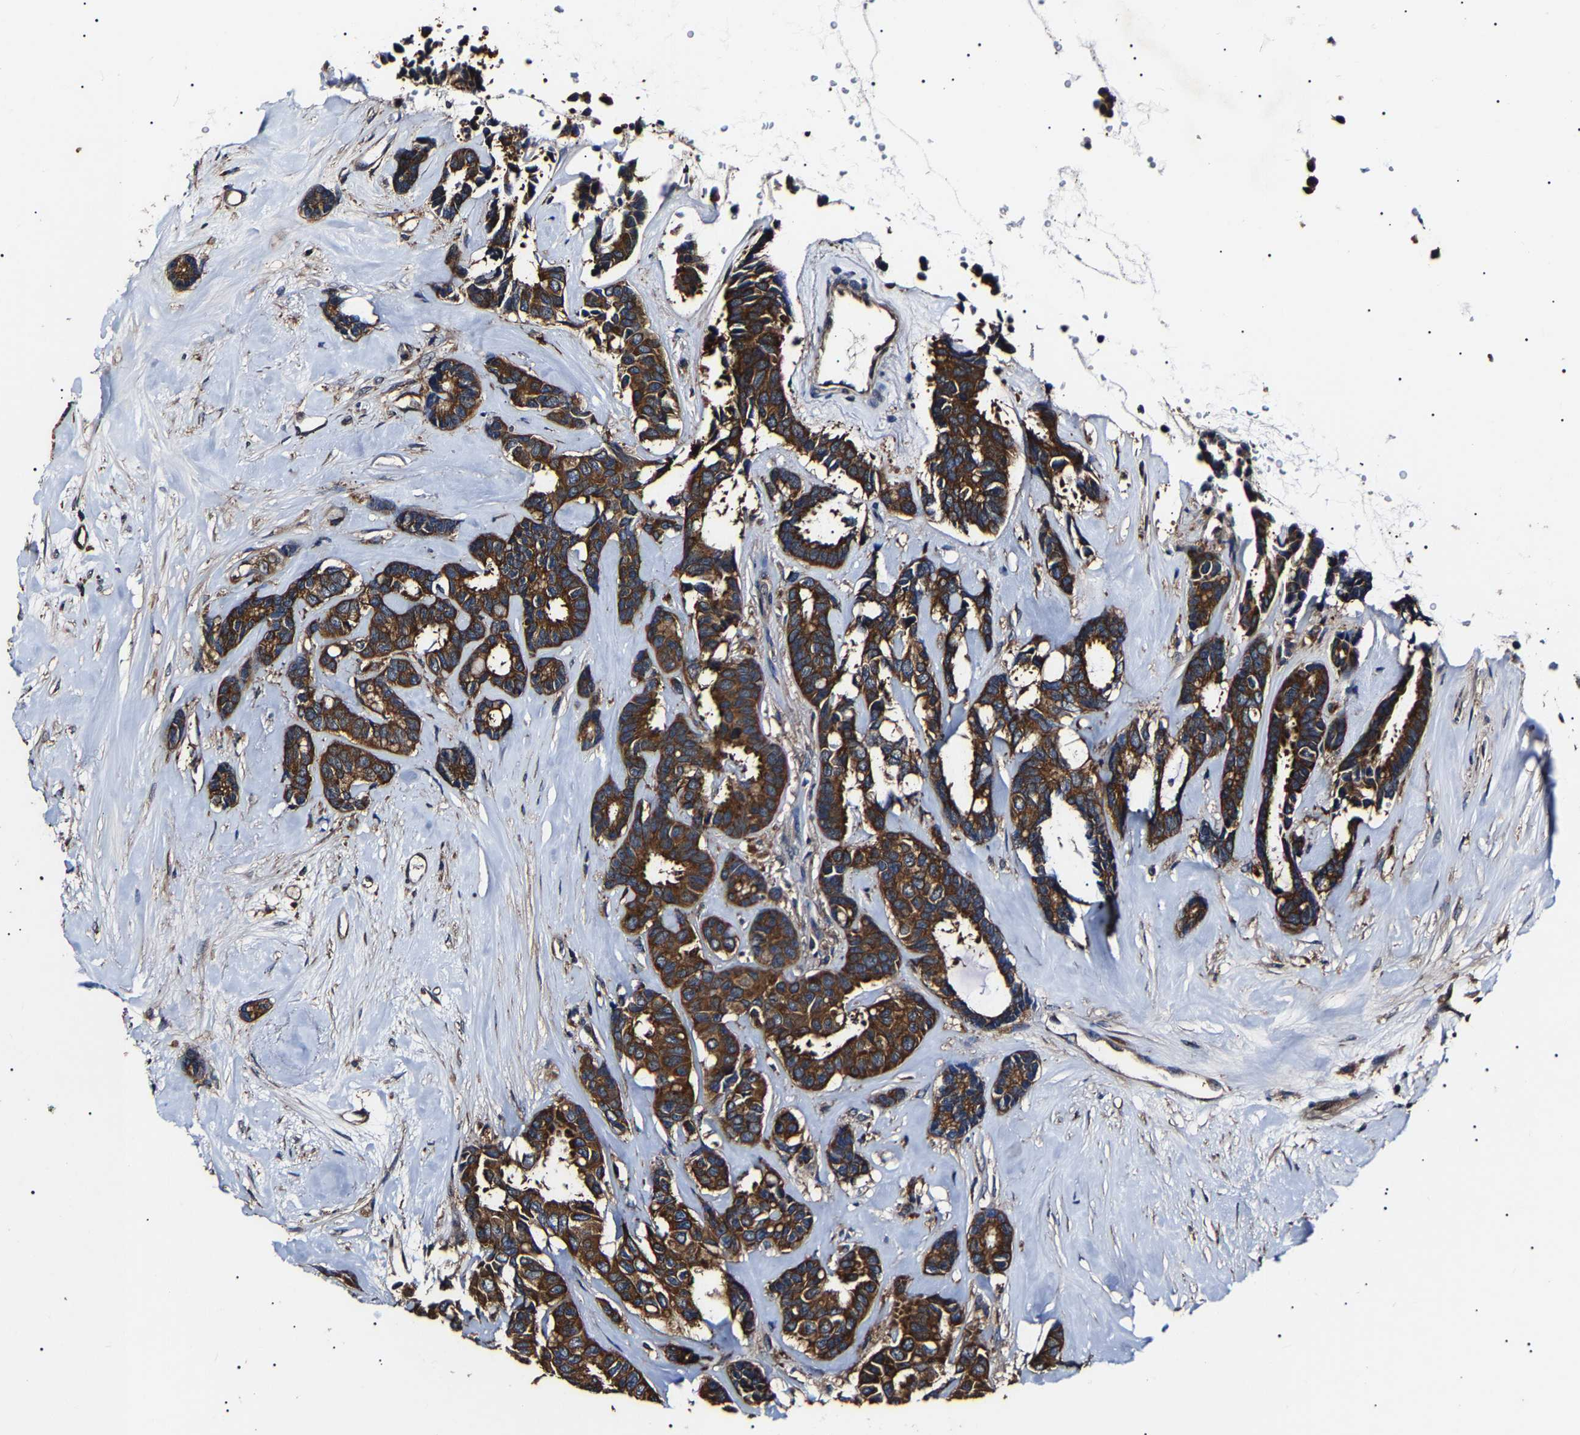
{"staining": {"intensity": "strong", "quantity": ">75%", "location": "cytoplasmic/membranous"}, "tissue": "breast cancer", "cell_type": "Tumor cells", "image_type": "cancer", "snomed": [{"axis": "morphology", "description": "Duct carcinoma"}, {"axis": "topography", "description": "Breast"}], "caption": "High-power microscopy captured an IHC histopathology image of breast cancer (invasive ductal carcinoma), revealing strong cytoplasmic/membranous expression in approximately >75% of tumor cells. The protein of interest is stained brown, and the nuclei are stained in blue (DAB (3,3'-diaminobenzidine) IHC with brightfield microscopy, high magnification).", "gene": "CCT8", "patient": {"sex": "female", "age": 87}}